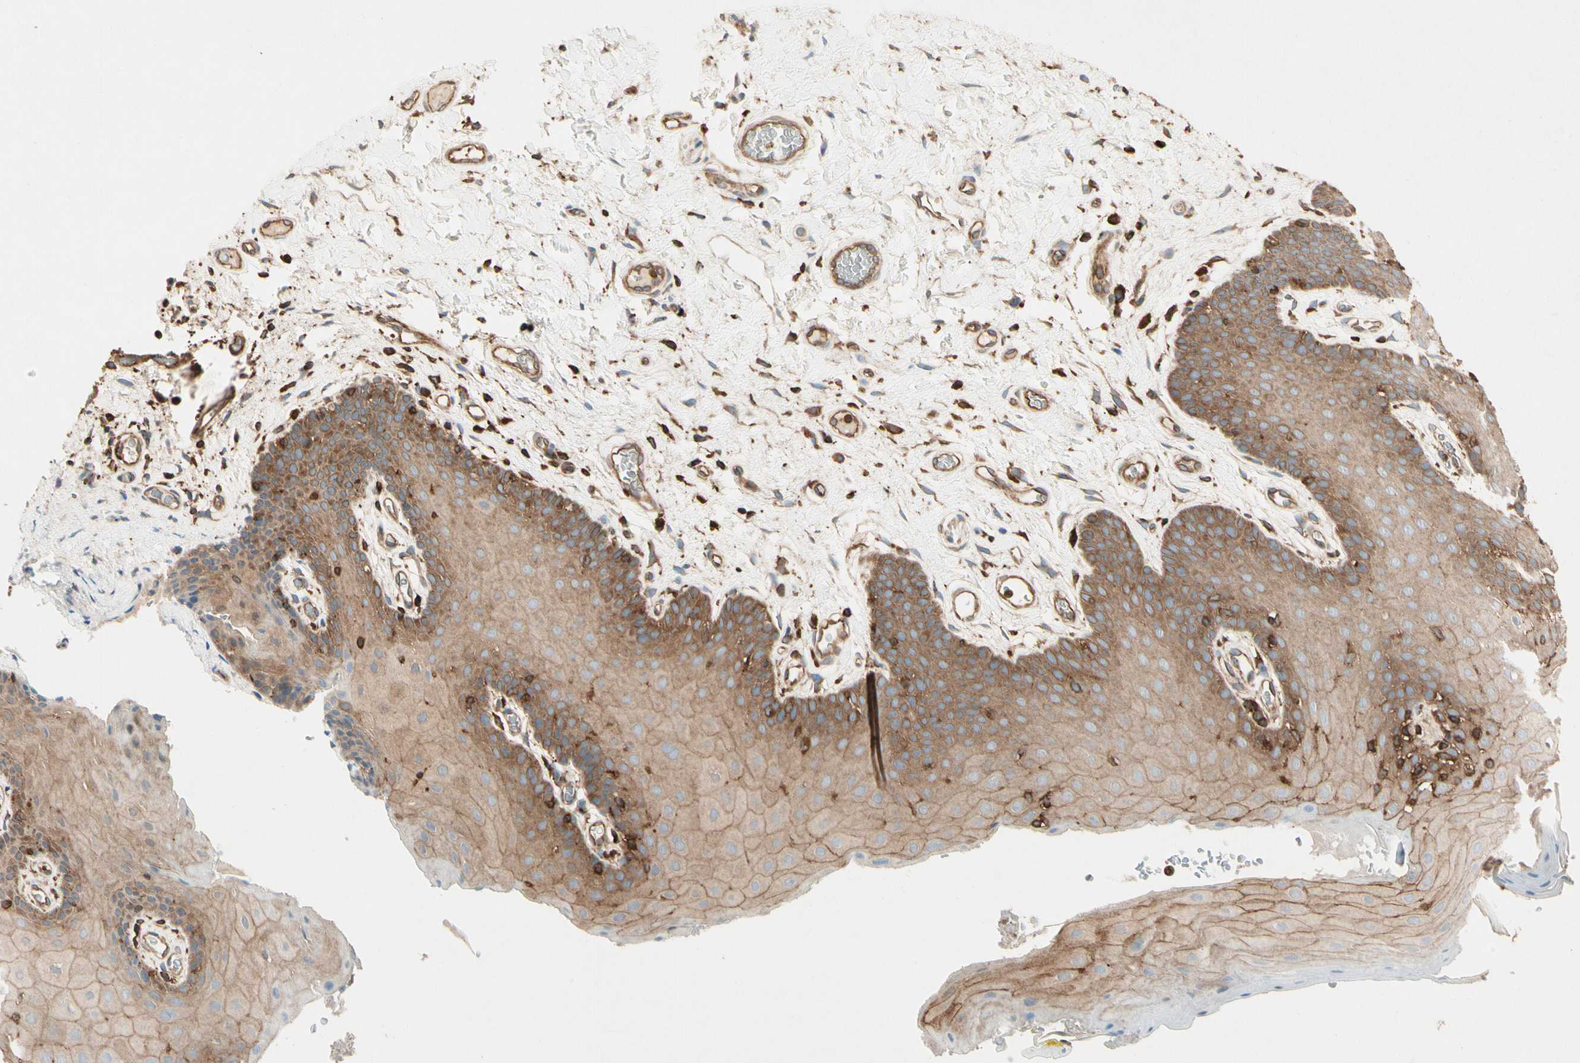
{"staining": {"intensity": "strong", "quantity": "25%-75%", "location": "cytoplasmic/membranous"}, "tissue": "oral mucosa", "cell_type": "Squamous epithelial cells", "image_type": "normal", "snomed": [{"axis": "morphology", "description": "Normal tissue, NOS"}, {"axis": "topography", "description": "Oral tissue"}], "caption": "IHC (DAB (3,3'-diaminobenzidine)) staining of unremarkable human oral mucosa demonstrates strong cytoplasmic/membranous protein positivity in about 25%-75% of squamous epithelial cells.", "gene": "ARPC2", "patient": {"sex": "male", "age": 54}}